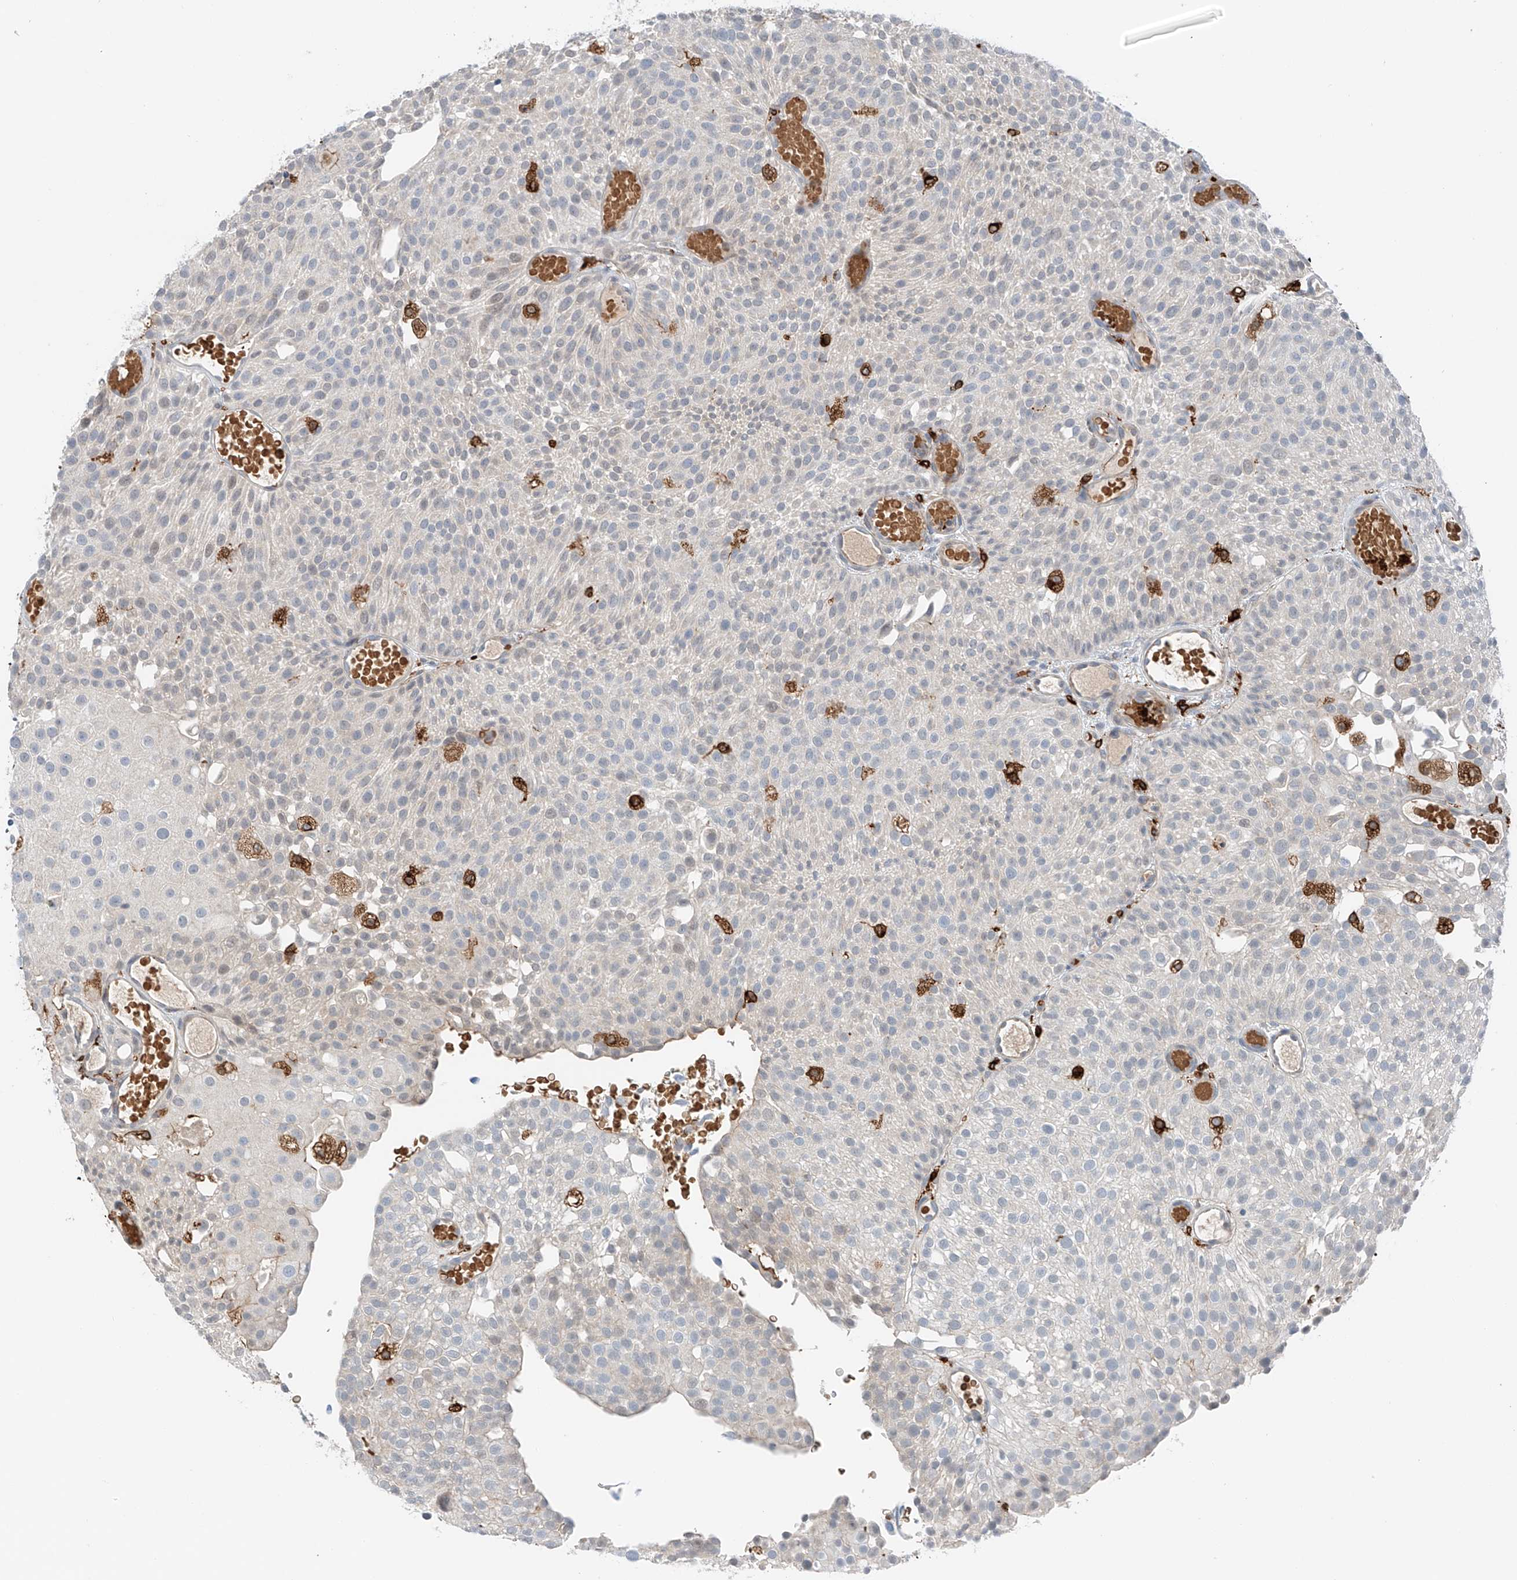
{"staining": {"intensity": "negative", "quantity": "none", "location": "none"}, "tissue": "urothelial cancer", "cell_type": "Tumor cells", "image_type": "cancer", "snomed": [{"axis": "morphology", "description": "Urothelial carcinoma, Low grade"}, {"axis": "topography", "description": "Urinary bladder"}], "caption": "Immunohistochemistry (IHC) histopathology image of neoplastic tissue: human urothelial cancer stained with DAB demonstrates no significant protein positivity in tumor cells. (Stains: DAB immunohistochemistry (IHC) with hematoxylin counter stain, Microscopy: brightfield microscopy at high magnification).", "gene": "TBXAS1", "patient": {"sex": "male", "age": 78}}